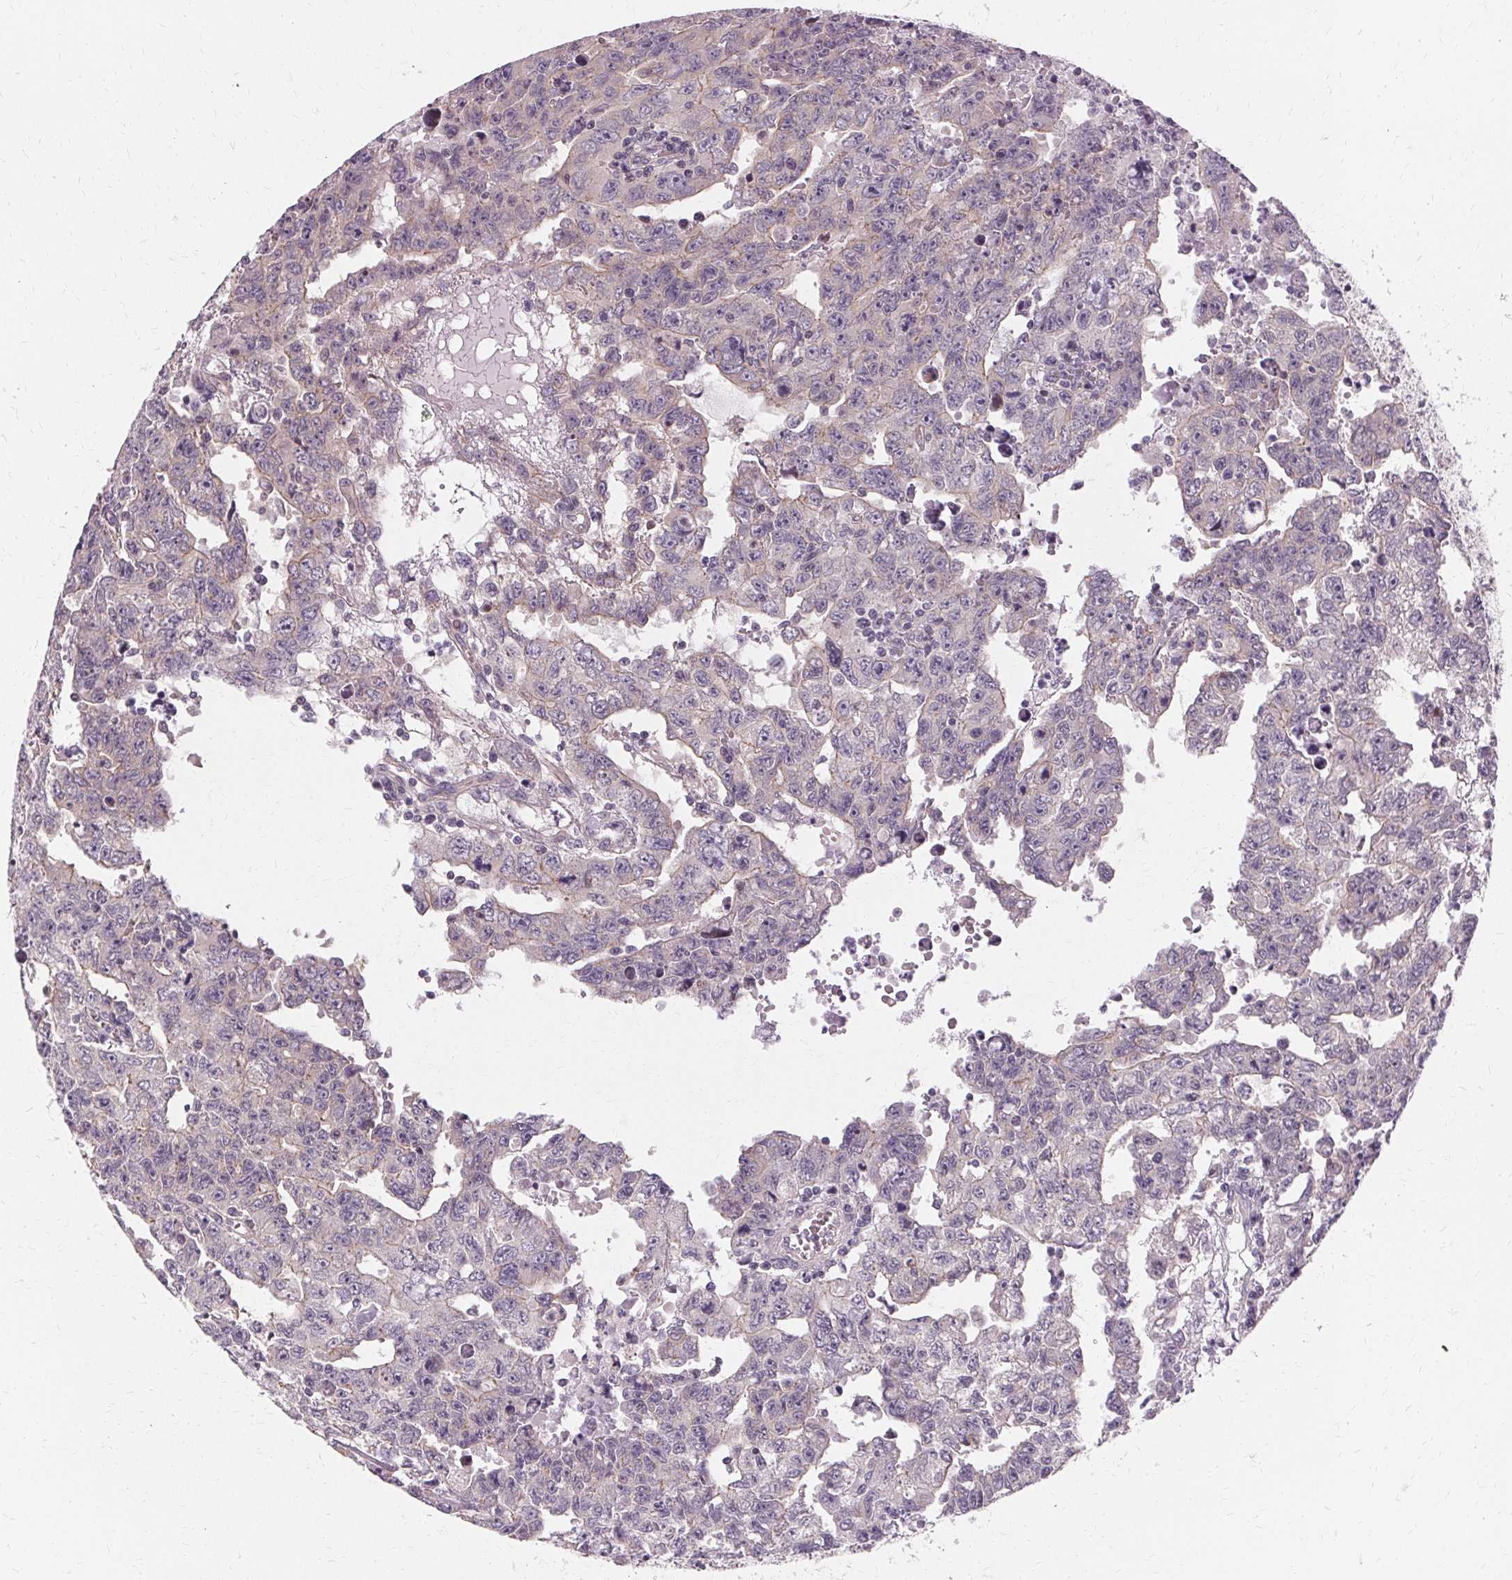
{"staining": {"intensity": "negative", "quantity": "none", "location": "none"}, "tissue": "testis cancer", "cell_type": "Tumor cells", "image_type": "cancer", "snomed": [{"axis": "morphology", "description": "Carcinoma, Embryonal, NOS"}, {"axis": "topography", "description": "Testis"}], "caption": "The histopathology image exhibits no staining of tumor cells in testis cancer (embryonal carcinoma). (DAB (3,3'-diaminobenzidine) IHC, high magnification).", "gene": "USP8", "patient": {"sex": "male", "age": 24}}